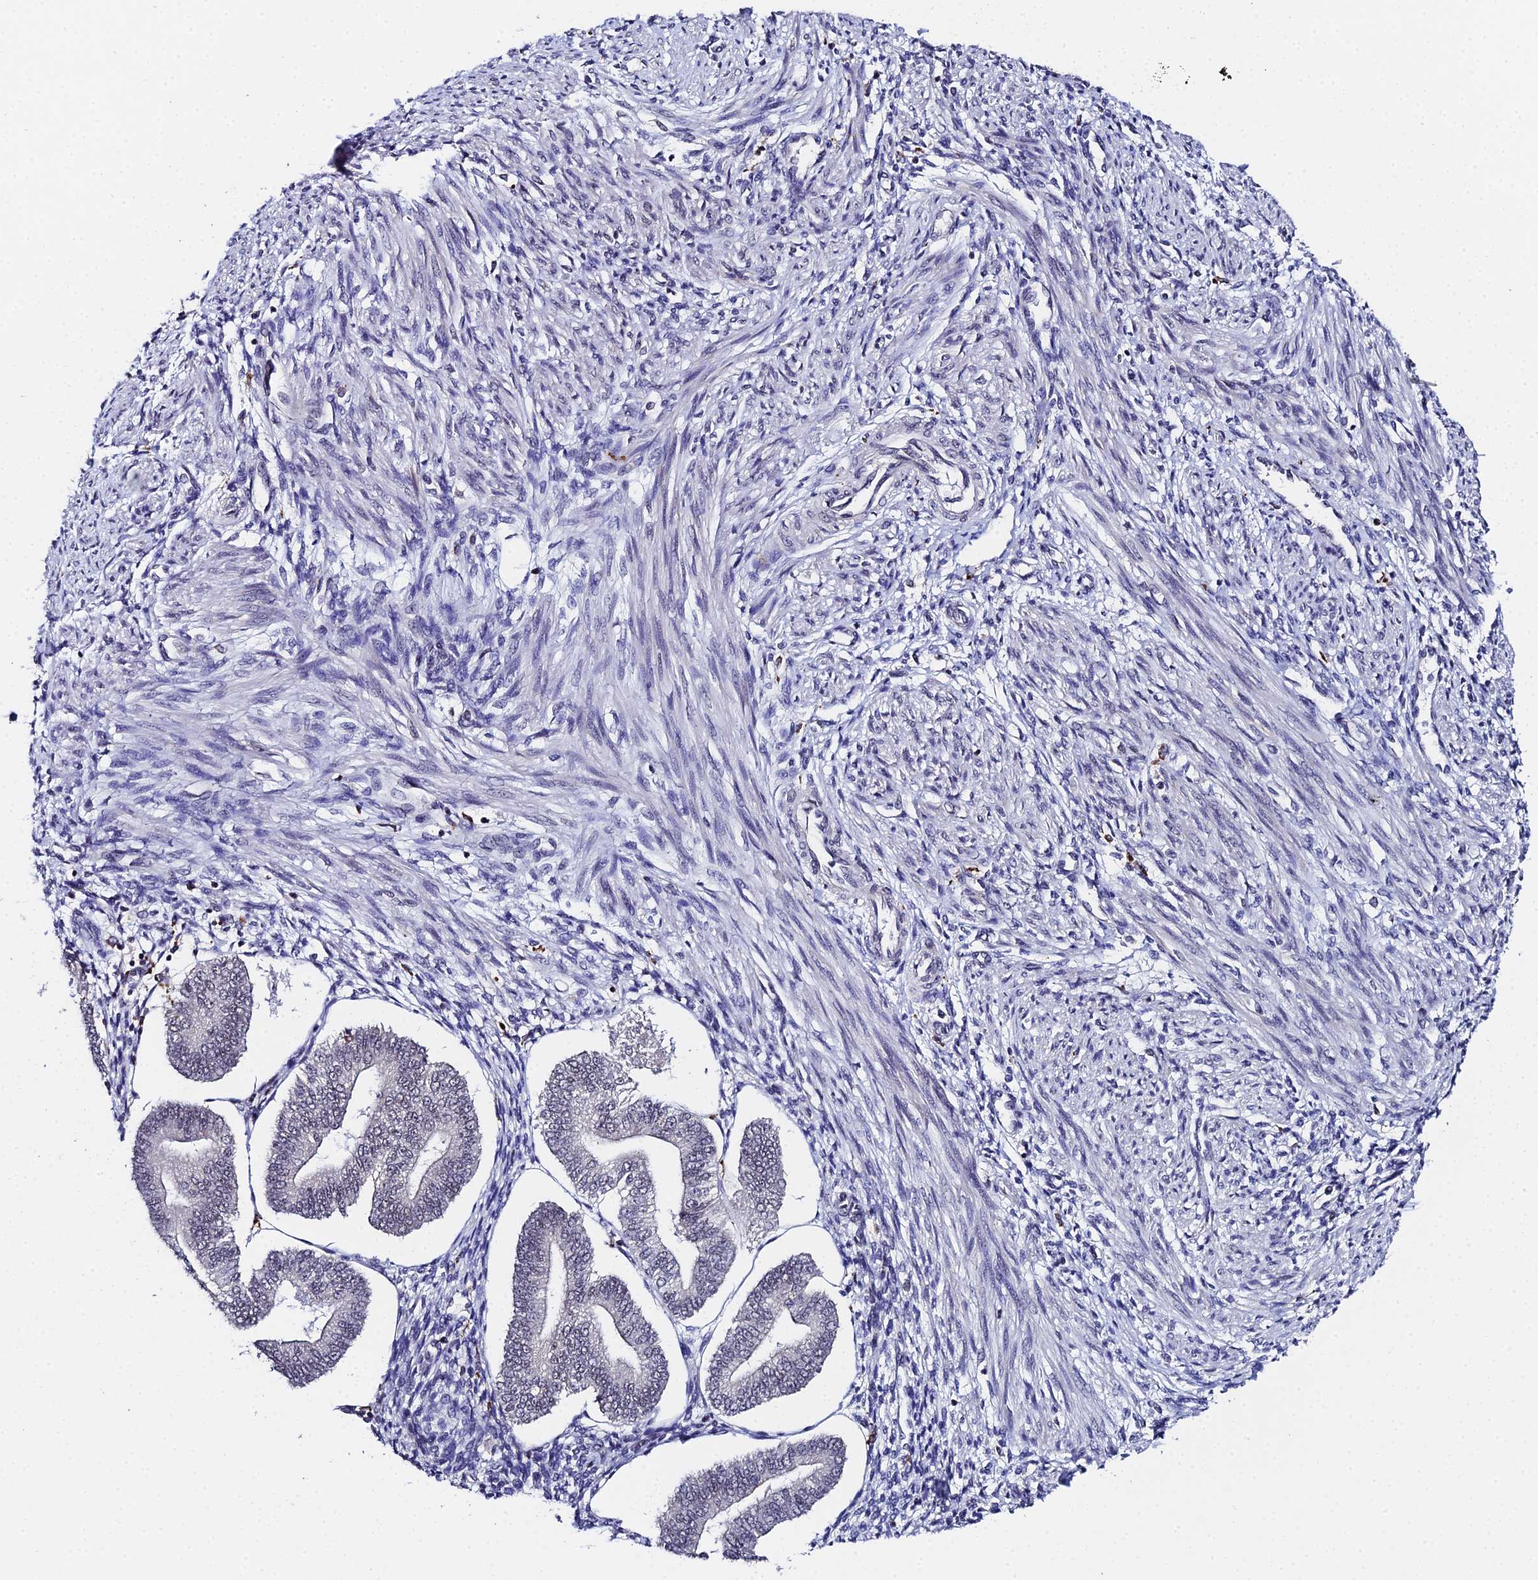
{"staining": {"intensity": "moderate", "quantity": "<25%", "location": "nuclear"}, "tissue": "endometrium", "cell_type": "Cells in endometrial stroma", "image_type": "normal", "snomed": [{"axis": "morphology", "description": "Normal tissue, NOS"}, {"axis": "topography", "description": "Endometrium"}], "caption": "This image exhibits immunohistochemistry (IHC) staining of unremarkable endometrium, with low moderate nuclear positivity in approximately <25% of cells in endometrial stroma.", "gene": "MAGOHB", "patient": {"sex": "female", "age": 34}}